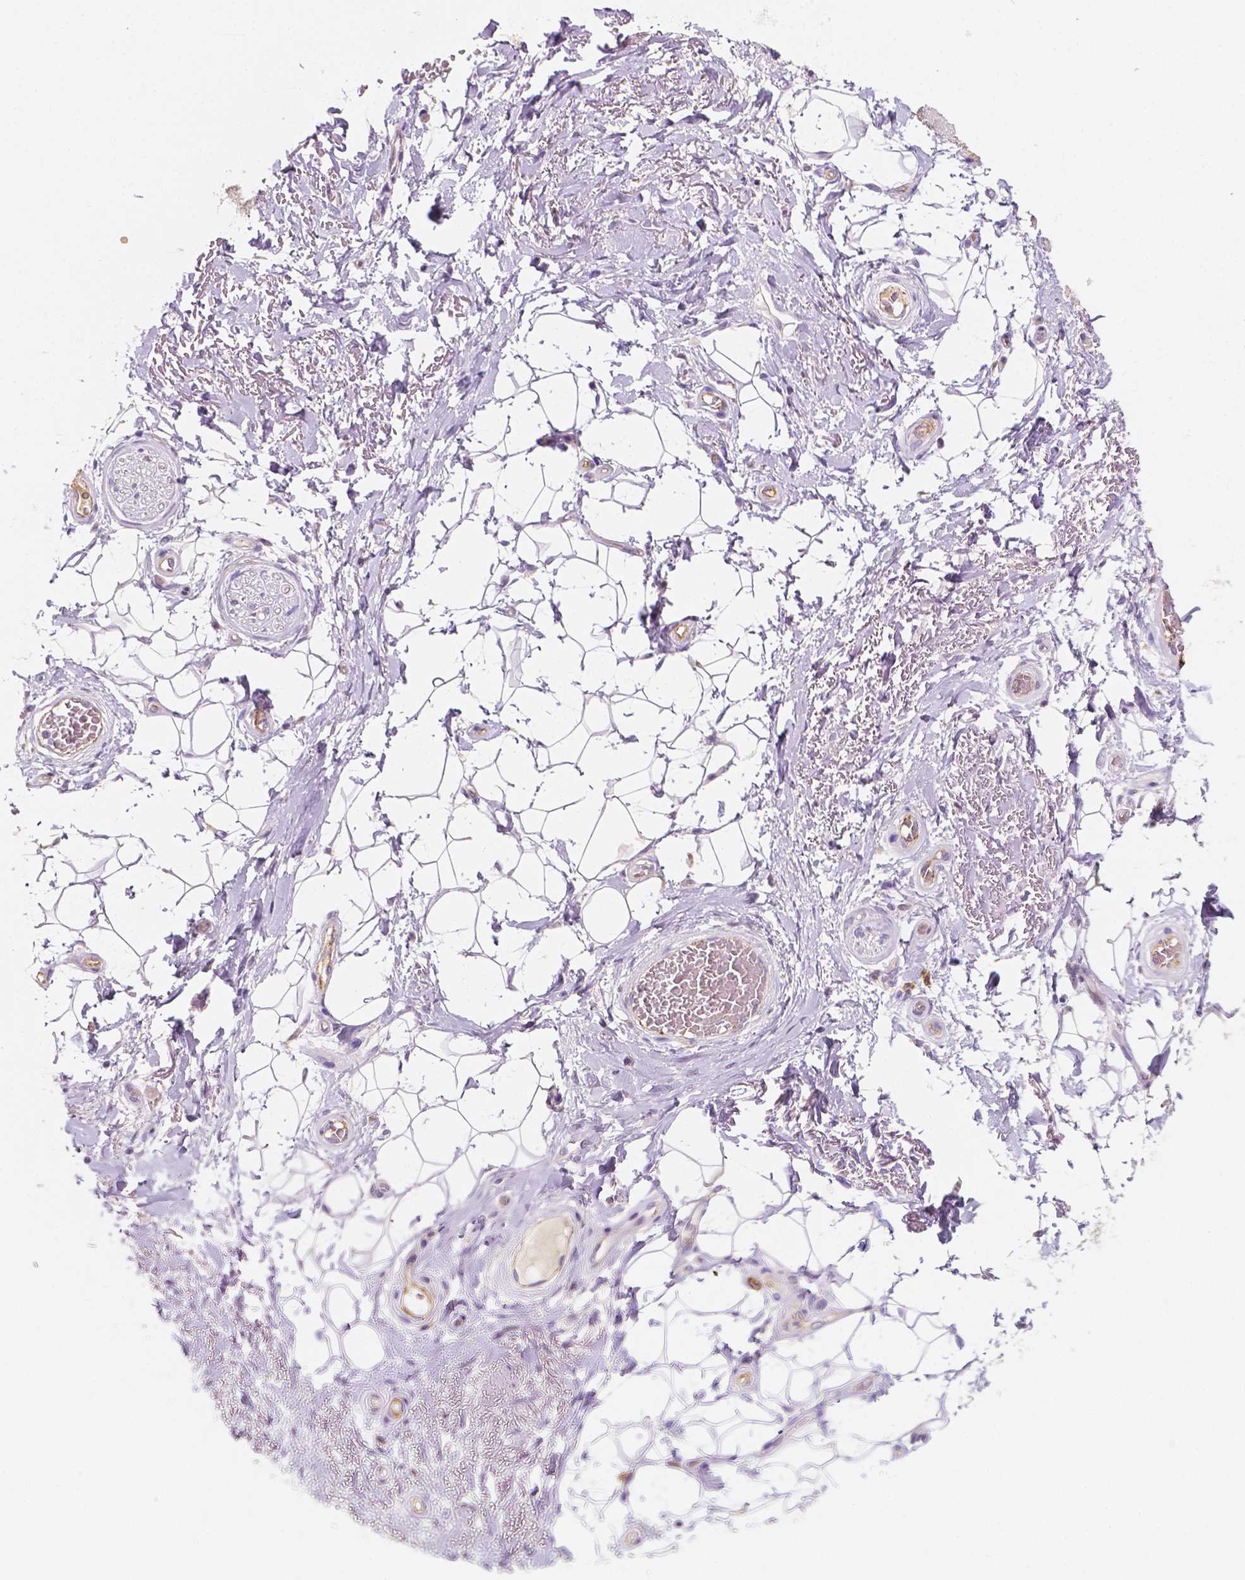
{"staining": {"intensity": "negative", "quantity": "none", "location": "none"}, "tissue": "adipose tissue", "cell_type": "Adipocytes", "image_type": "normal", "snomed": [{"axis": "morphology", "description": "Normal tissue, NOS"}, {"axis": "topography", "description": "Anal"}, {"axis": "topography", "description": "Peripheral nerve tissue"}], "caption": "DAB (3,3'-diaminobenzidine) immunohistochemical staining of unremarkable human adipose tissue reveals no significant expression in adipocytes. The staining is performed using DAB brown chromogen with nuclei counter-stained in using hematoxylin.", "gene": "SLC22A4", "patient": {"sex": "male", "age": 53}}